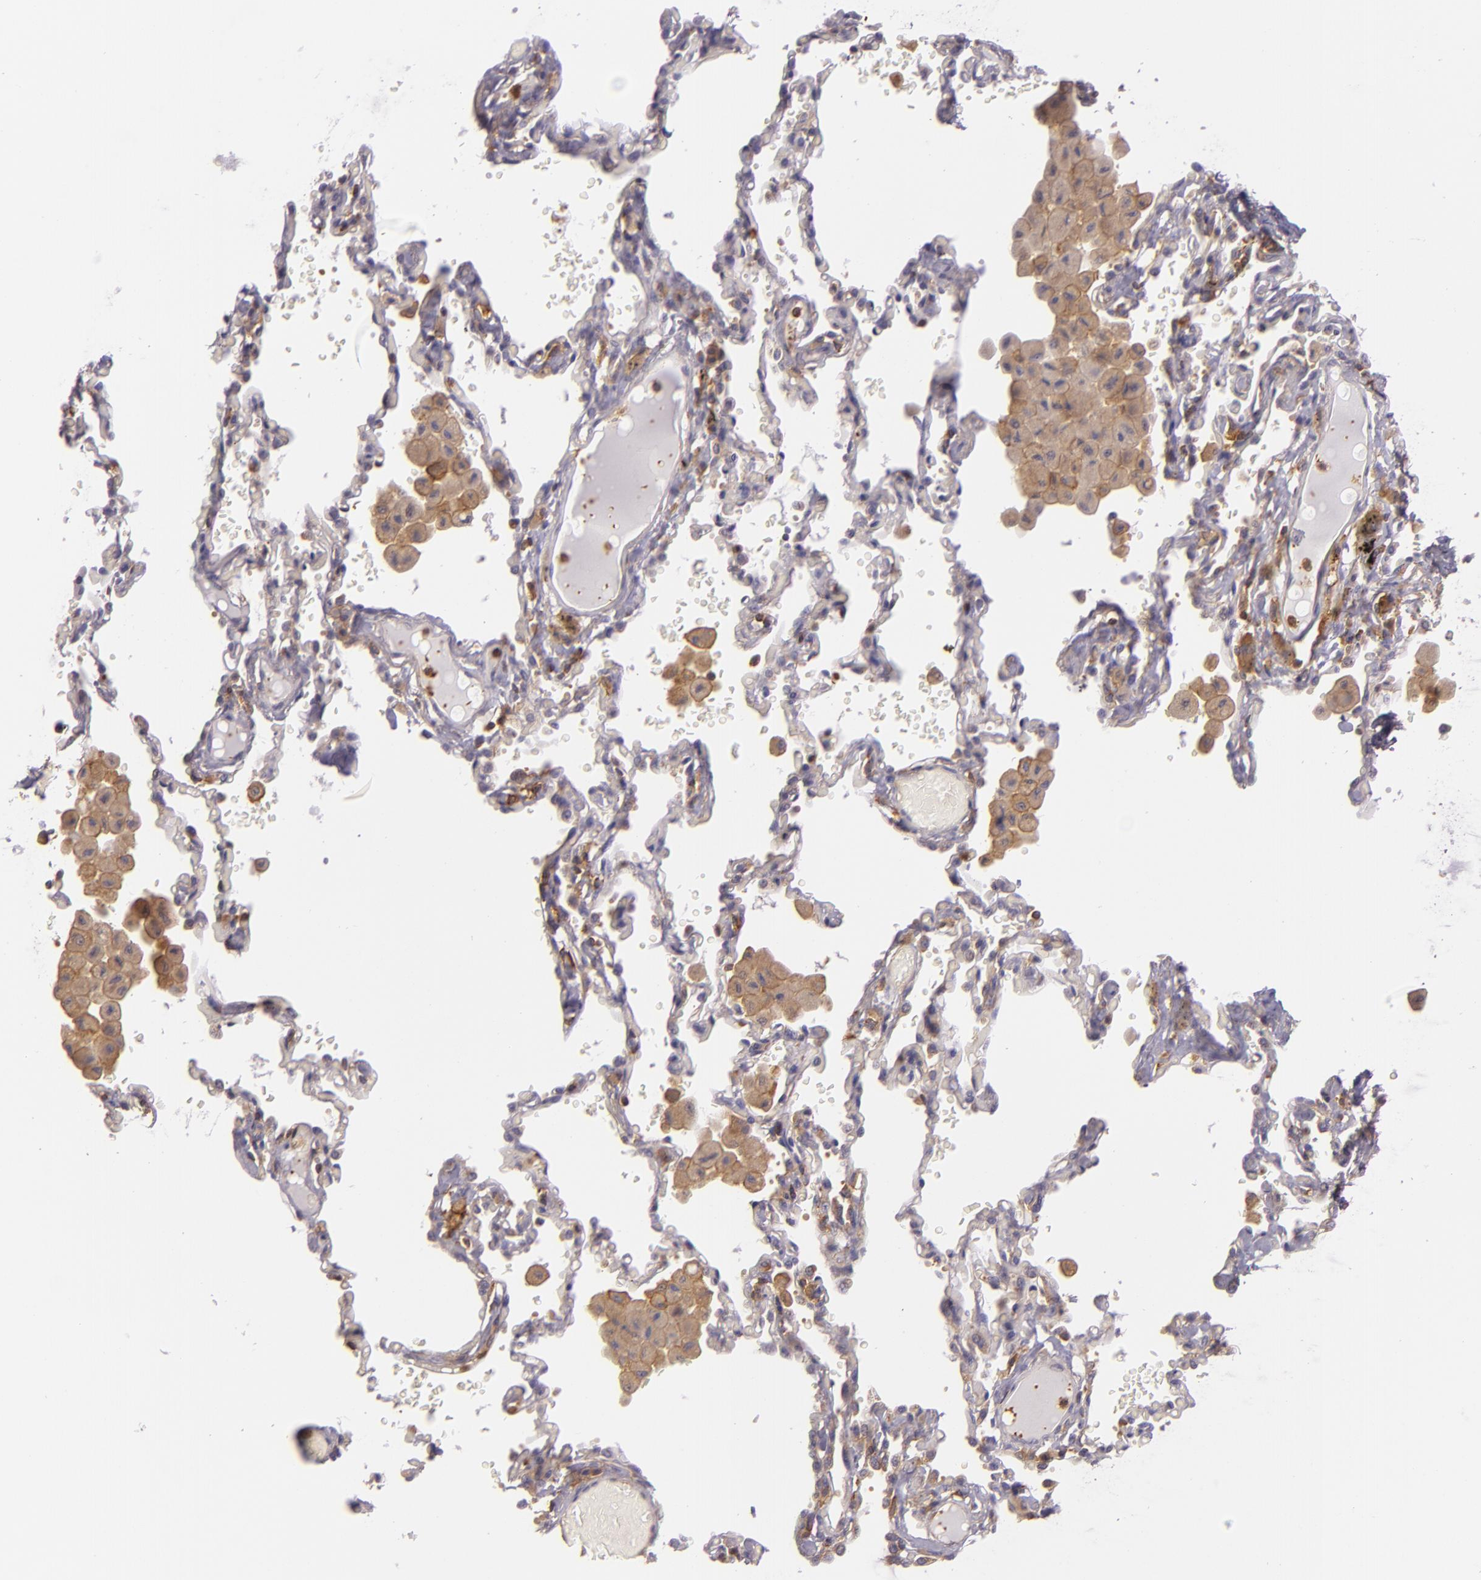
{"staining": {"intensity": "moderate", "quantity": ">75%", "location": "cytoplasmic/membranous"}, "tissue": "bronchus", "cell_type": "Respiratory epithelial cells", "image_type": "normal", "snomed": [{"axis": "morphology", "description": "Normal tissue, NOS"}, {"axis": "morphology", "description": "Squamous cell carcinoma, NOS"}, {"axis": "topography", "description": "Bronchus"}, {"axis": "topography", "description": "Lung"}], "caption": "Immunohistochemistry (DAB (3,3'-diaminobenzidine)) staining of normal bronchus exhibits moderate cytoplasmic/membranous protein staining in about >75% of respiratory epithelial cells.", "gene": "TLN1", "patient": {"sex": "female", "age": 47}}